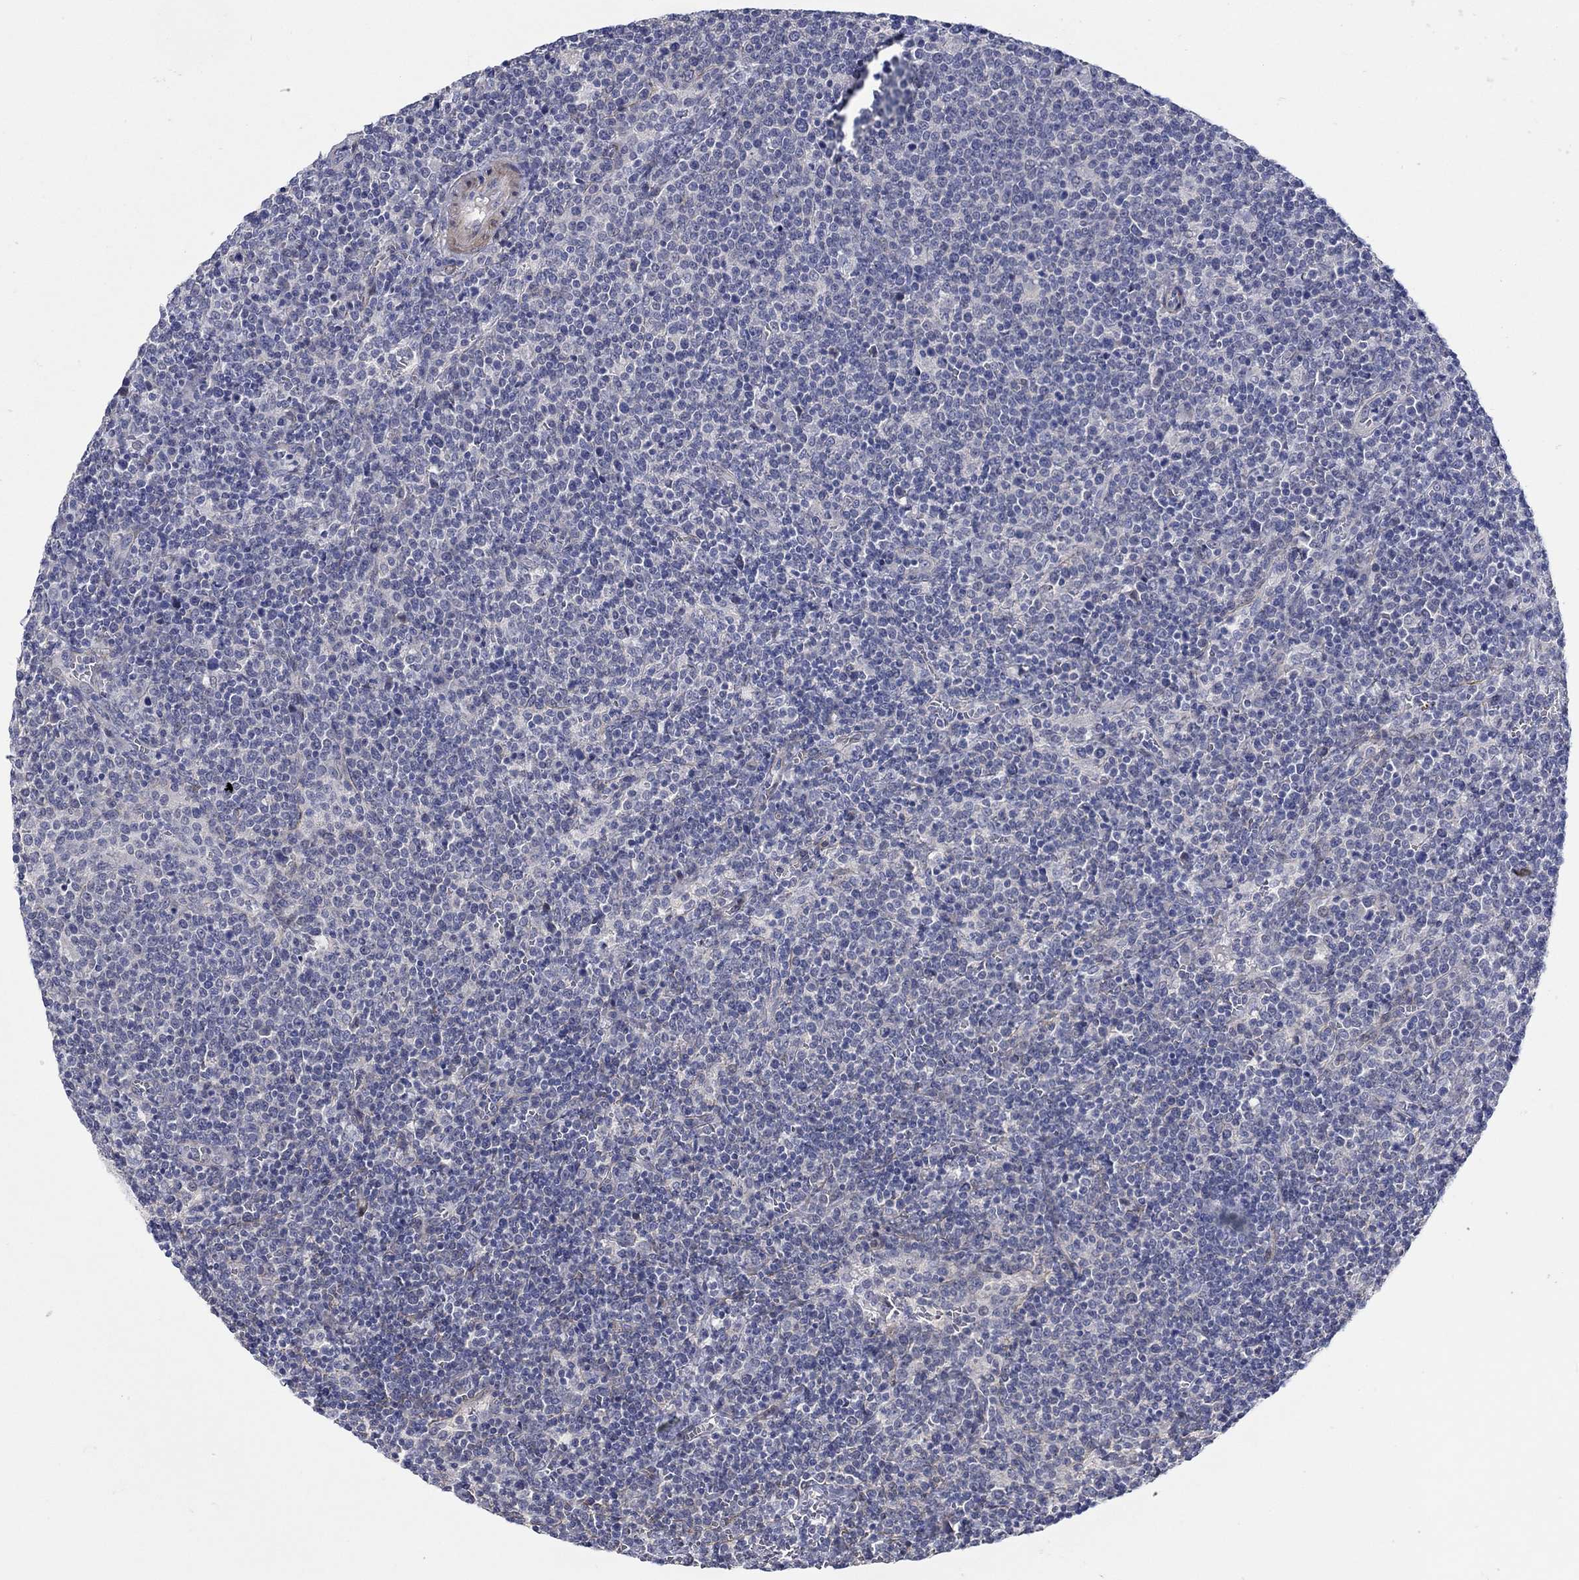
{"staining": {"intensity": "negative", "quantity": "none", "location": "none"}, "tissue": "lymphoma", "cell_type": "Tumor cells", "image_type": "cancer", "snomed": [{"axis": "morphology", "description": "Malignant lymphoma, non-Hodgkin's type, High grade"}, {"axis": "topography", "description": "Lymph node"}], "caption": "Immunohistochemical staining of high-grade malignant lymphoma, non-Hodgkin's type reveals no significant positivity in tumor cells.", "gene": "SCN7A", "patient": {"sex": "male", "age": 61}}